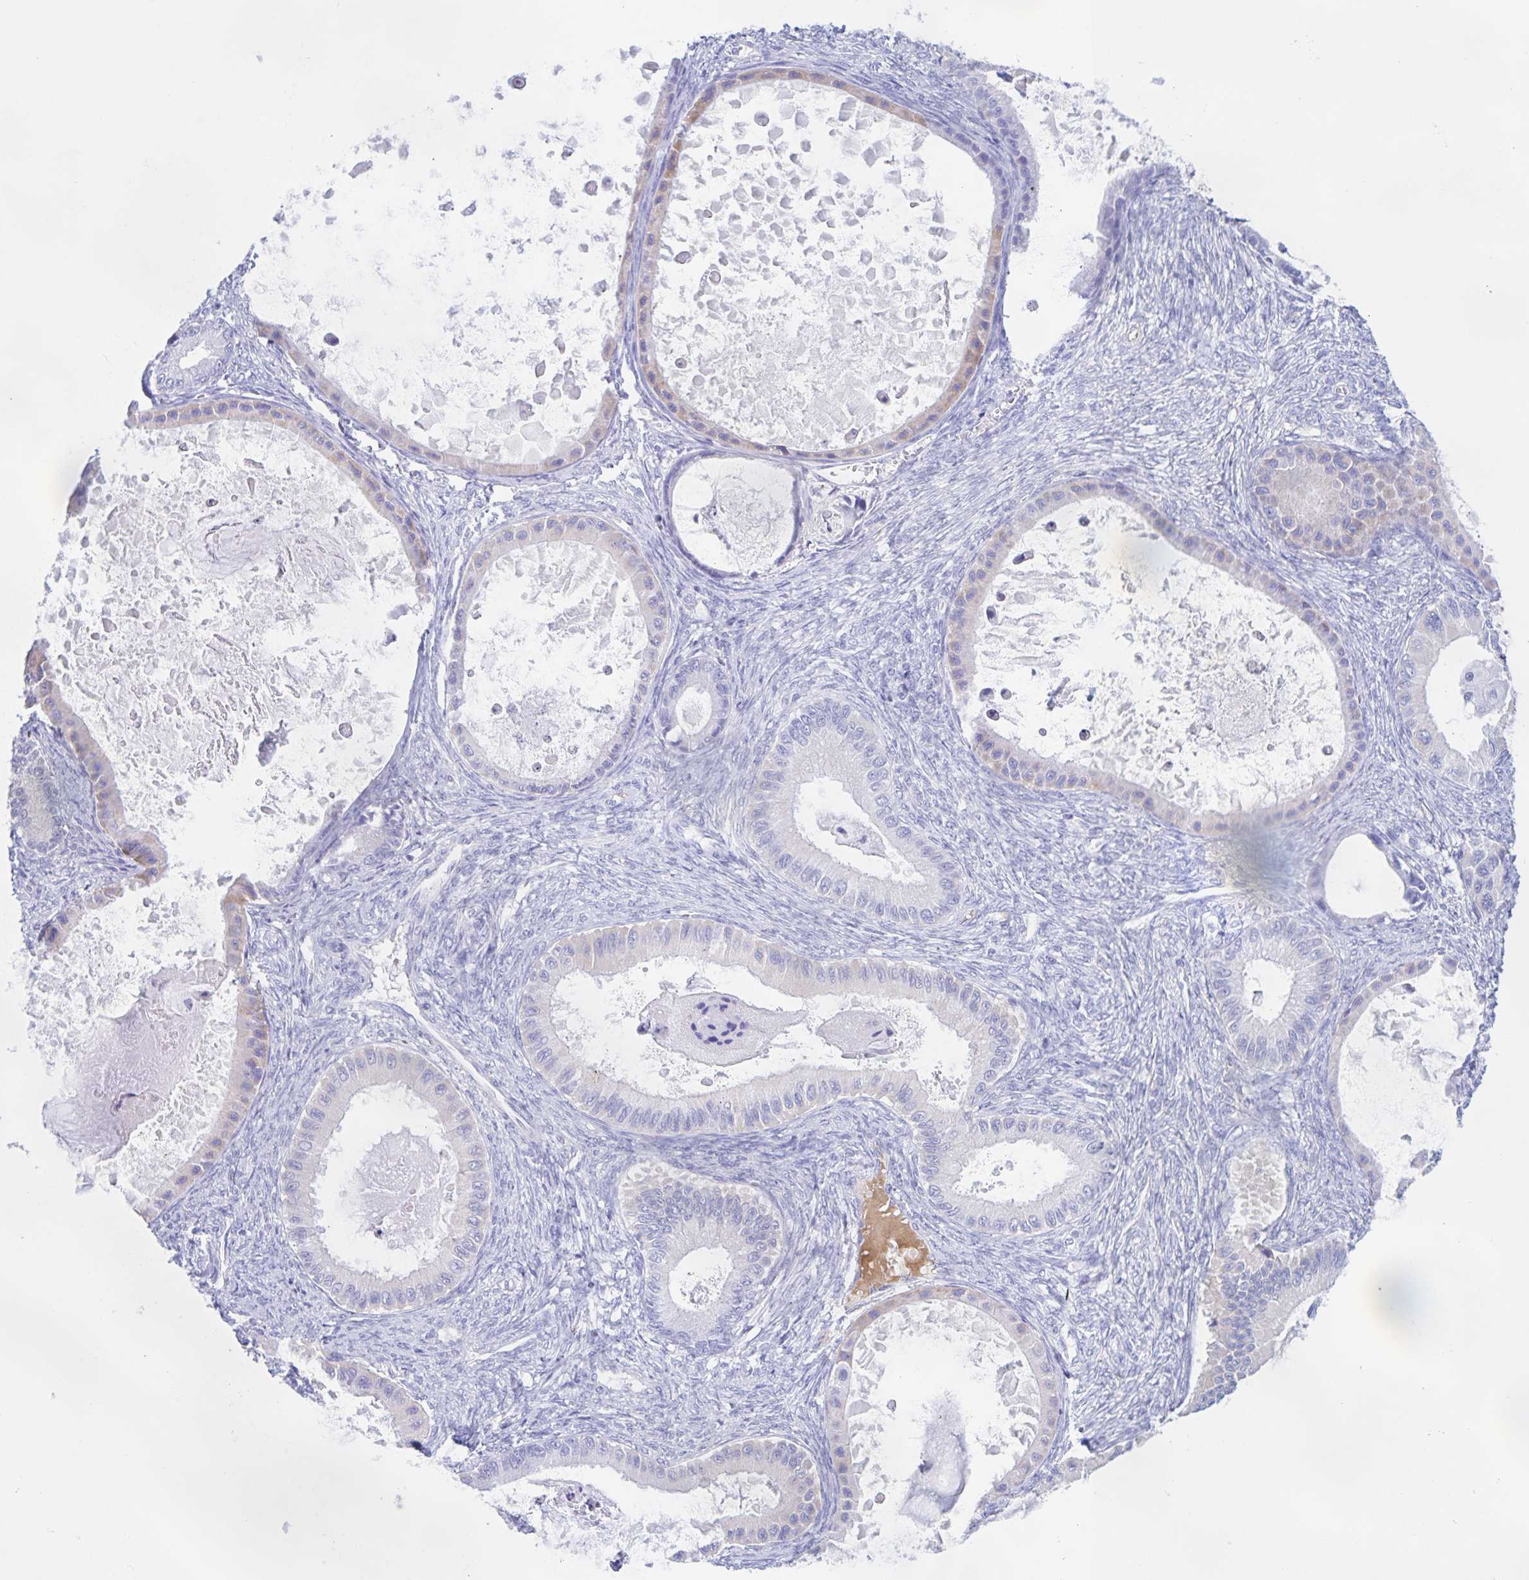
{"staining": {"intensity": "weak", "quantity": "<25%", "location": "cytoplasmic/membranous"}, "tissue": "ovarian cancer", "cell_type": "Tumor cells", "image_type": "cancer", "snomed": [{"axis": "morphology", "description": "Cystadenocarcinoma, mucinous, NOS"}, {"axis": "topography", "description": "Ovary"}], "caption": "This photomicrograph is of ovarian mucinous cystadenocarcinoma stained with immunohistochemistry (IHC) to label a protein in brown with the nuclei are counter-stained blue. There is no expression in tumor cells.", "gene": "CATSPER4", "patient": {"sex": "female", "age": 64}}